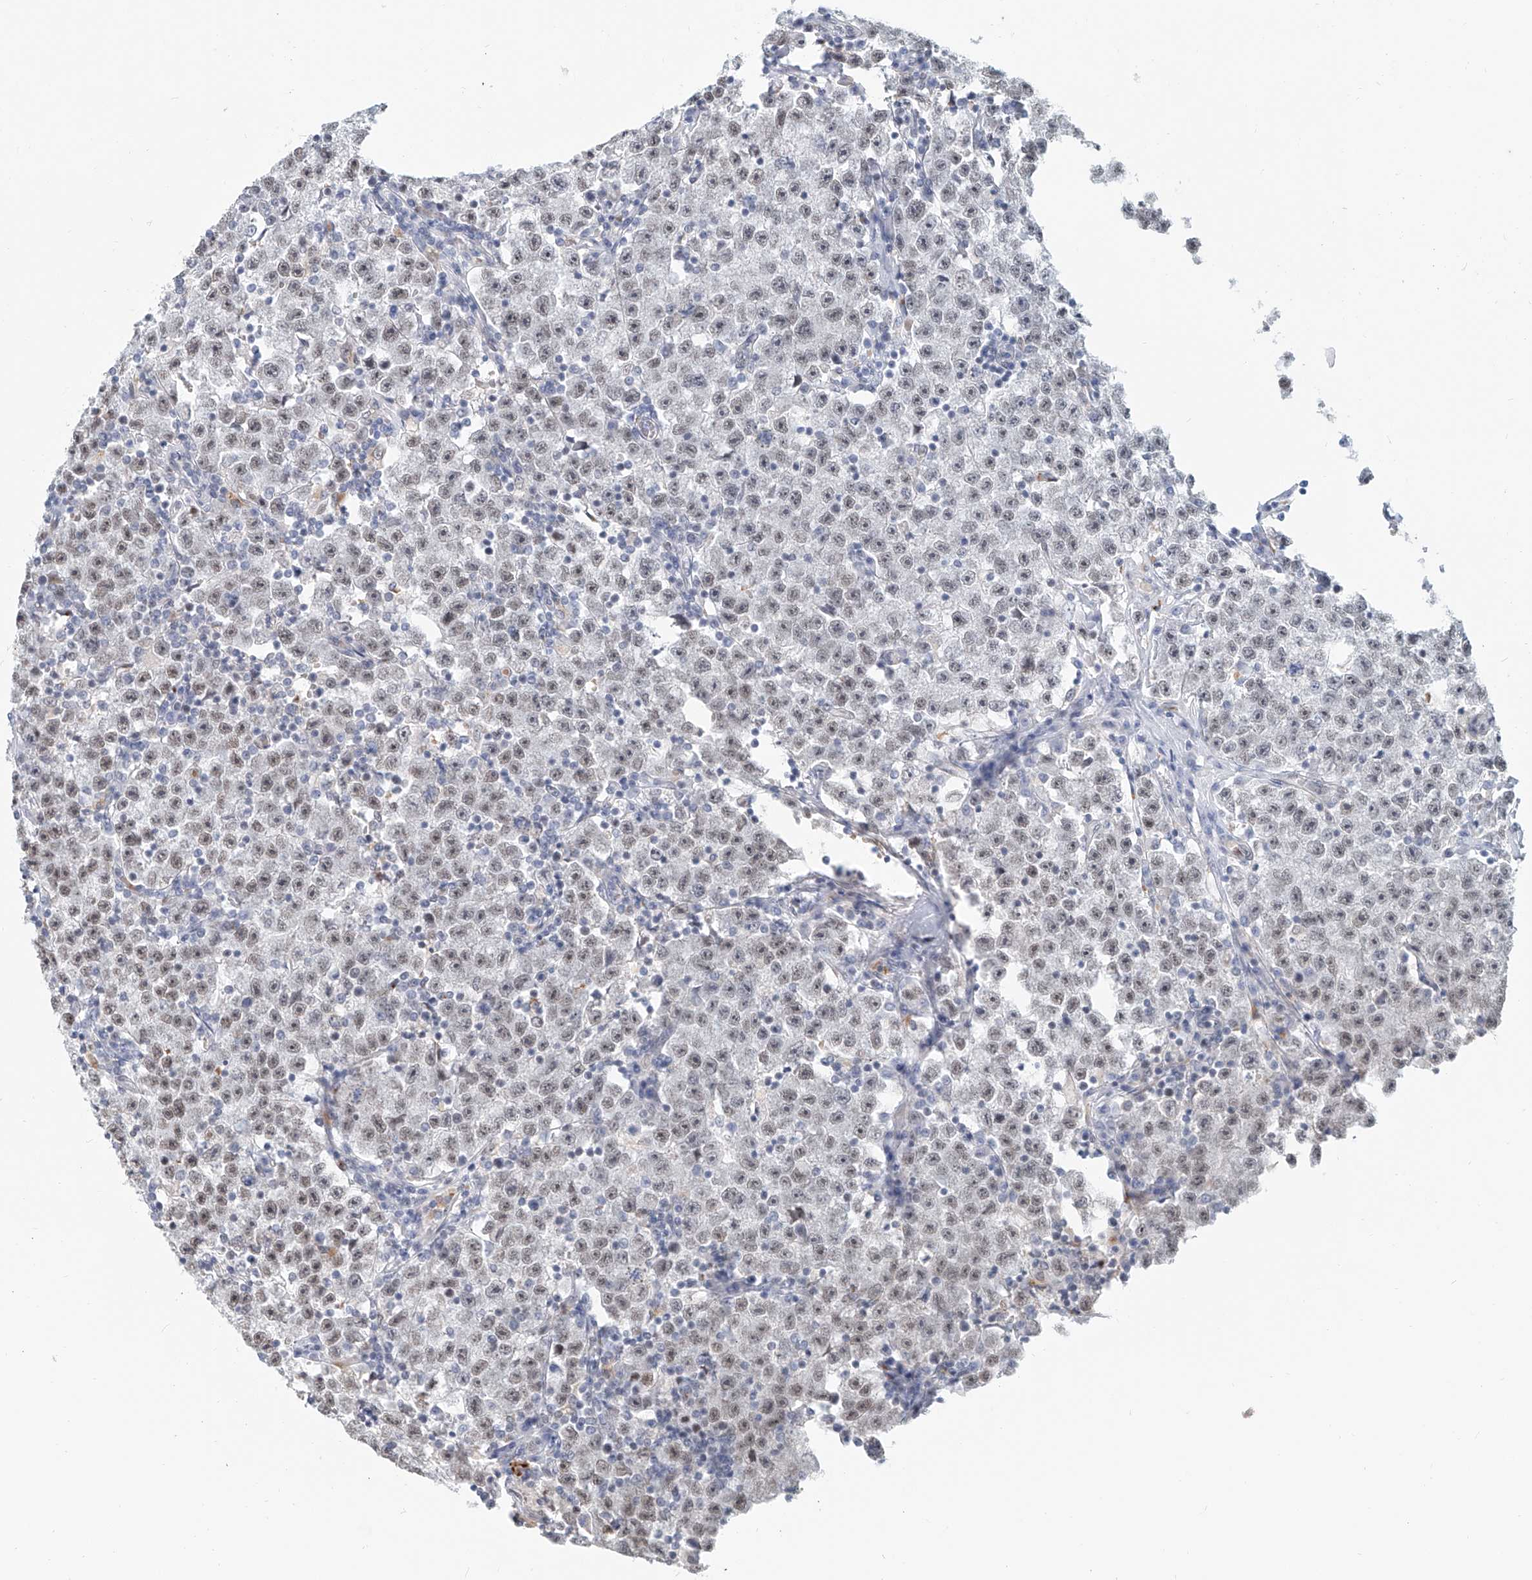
{"staining": {"intensity": "weak", "quantity": ">75%", "location": "nuclear"}, "tissue": "testis cancer", "cell_type": "Tumor cells", "image_type": "cancer", "snomed": [{"axis": "morphology", "description": "Seminoma, NOS"}, {"axis": "topography", "description": "Testis"}], "caption": "This is an image of immunohistochemistry staining of testis cancer, which shows weak staining in the nuclear of tumor cells.", "gene": "SASH1", "patient": {"sex": "male", "age": 22}}